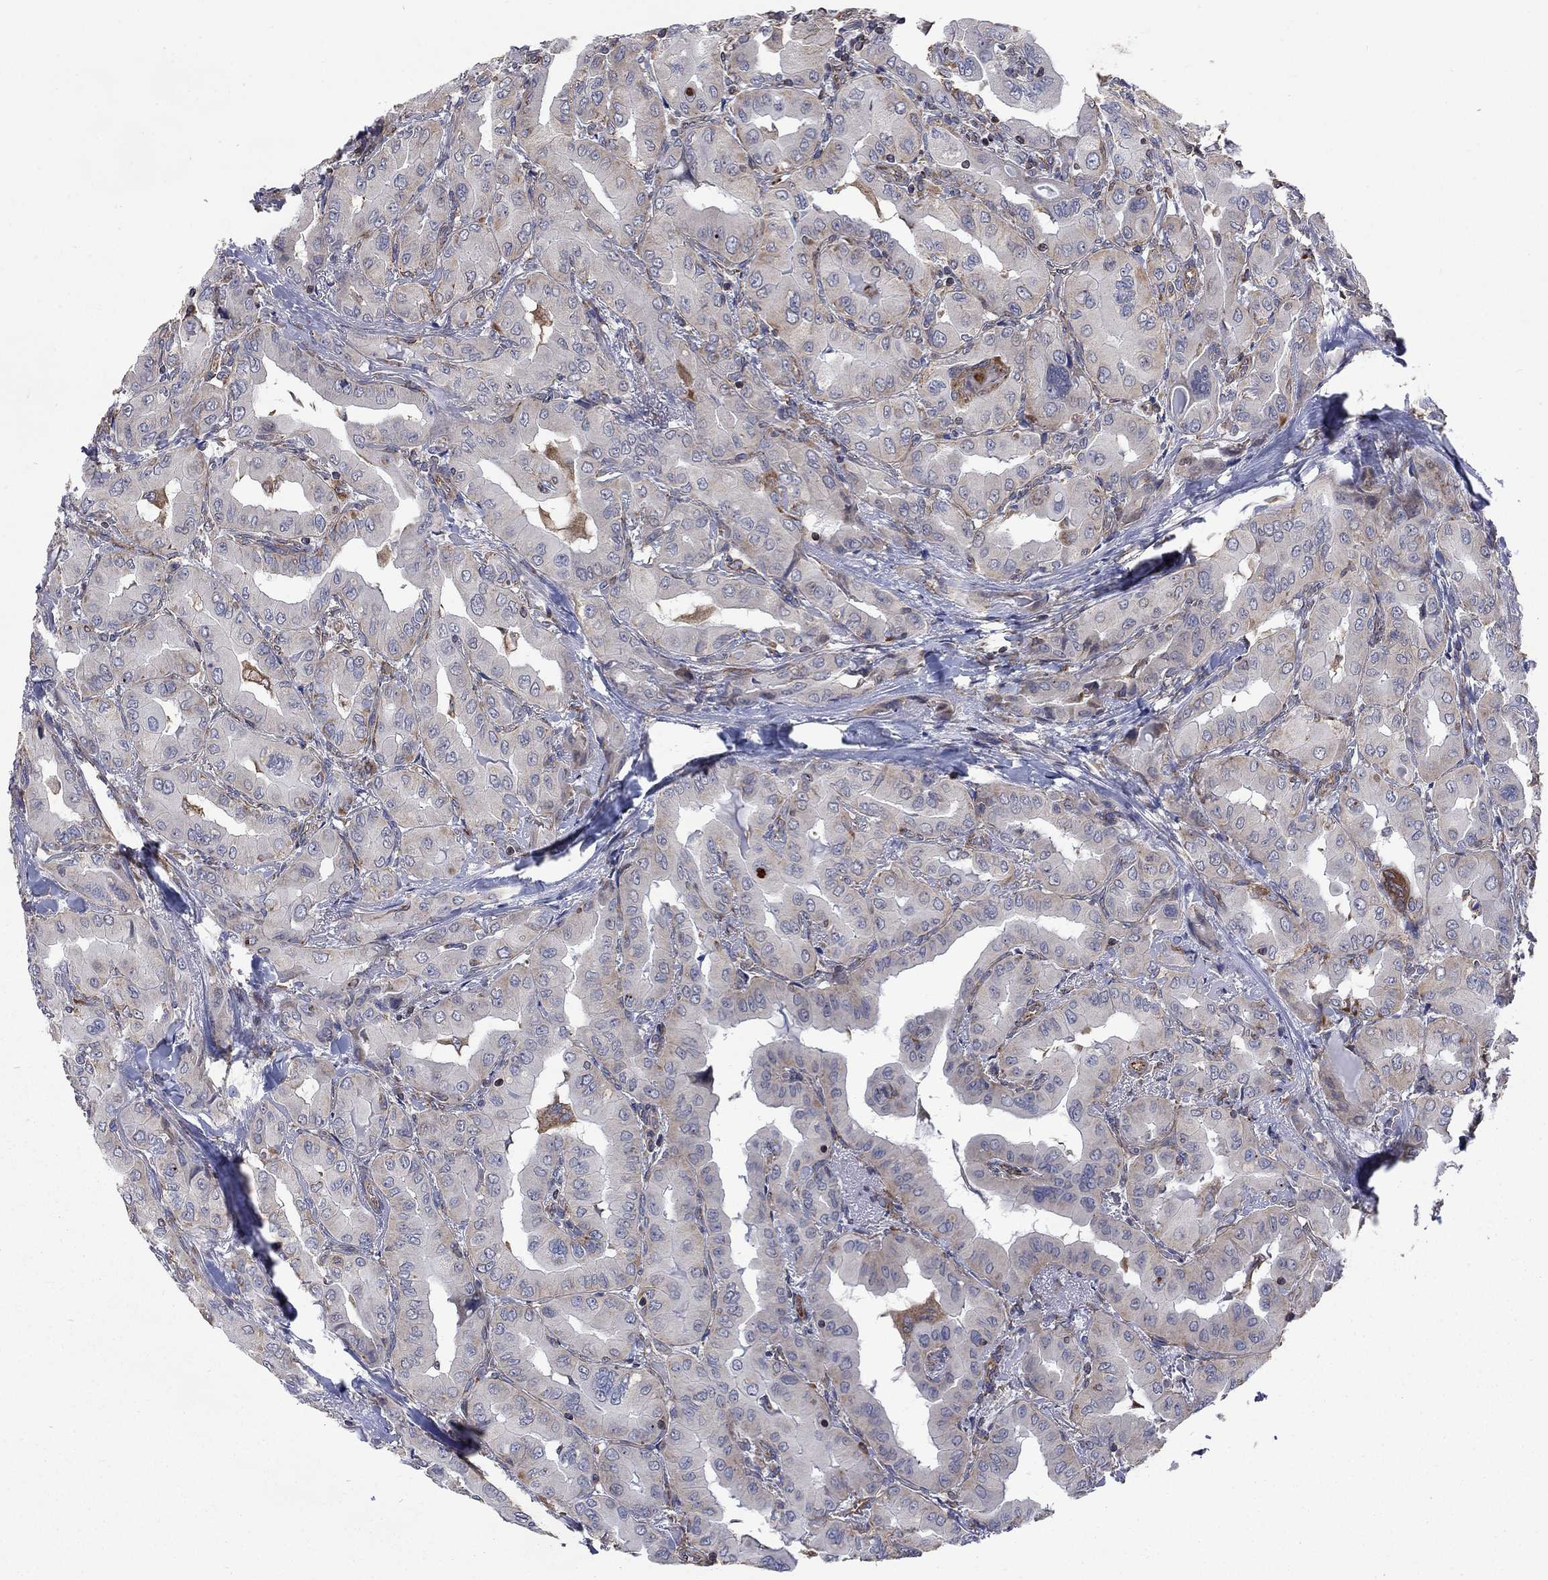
{"staining": {"intensity": "moderate", "quantity": "<25%", "location": "cytoplasmic/membranous"}, "tissue": "thyroid cancer", "cell_type": "Tumor cells", "image_type": "cancer", "snomed": [{"axis": "morphology", "description": "Normal tissue, NOS"}, {"axis": "morphology", "description": "Papillary adenocarcinoma, NOS"}, {"axis": "topography", "description": "Thyroid gland"}], "caption": "Brown immunohistochemical staining in papillary adenocarcinoma (thyroid) reveals moderate cytoplasmic/membranous expression in about <25% of tumor cells. The staining is performed using DAB brown chromogen to label protein expression. The nuclei are counter-stained blue using hematoxylin.", "gene": "NDUFC1", "patient": {"sex": "female", "age": 66}}